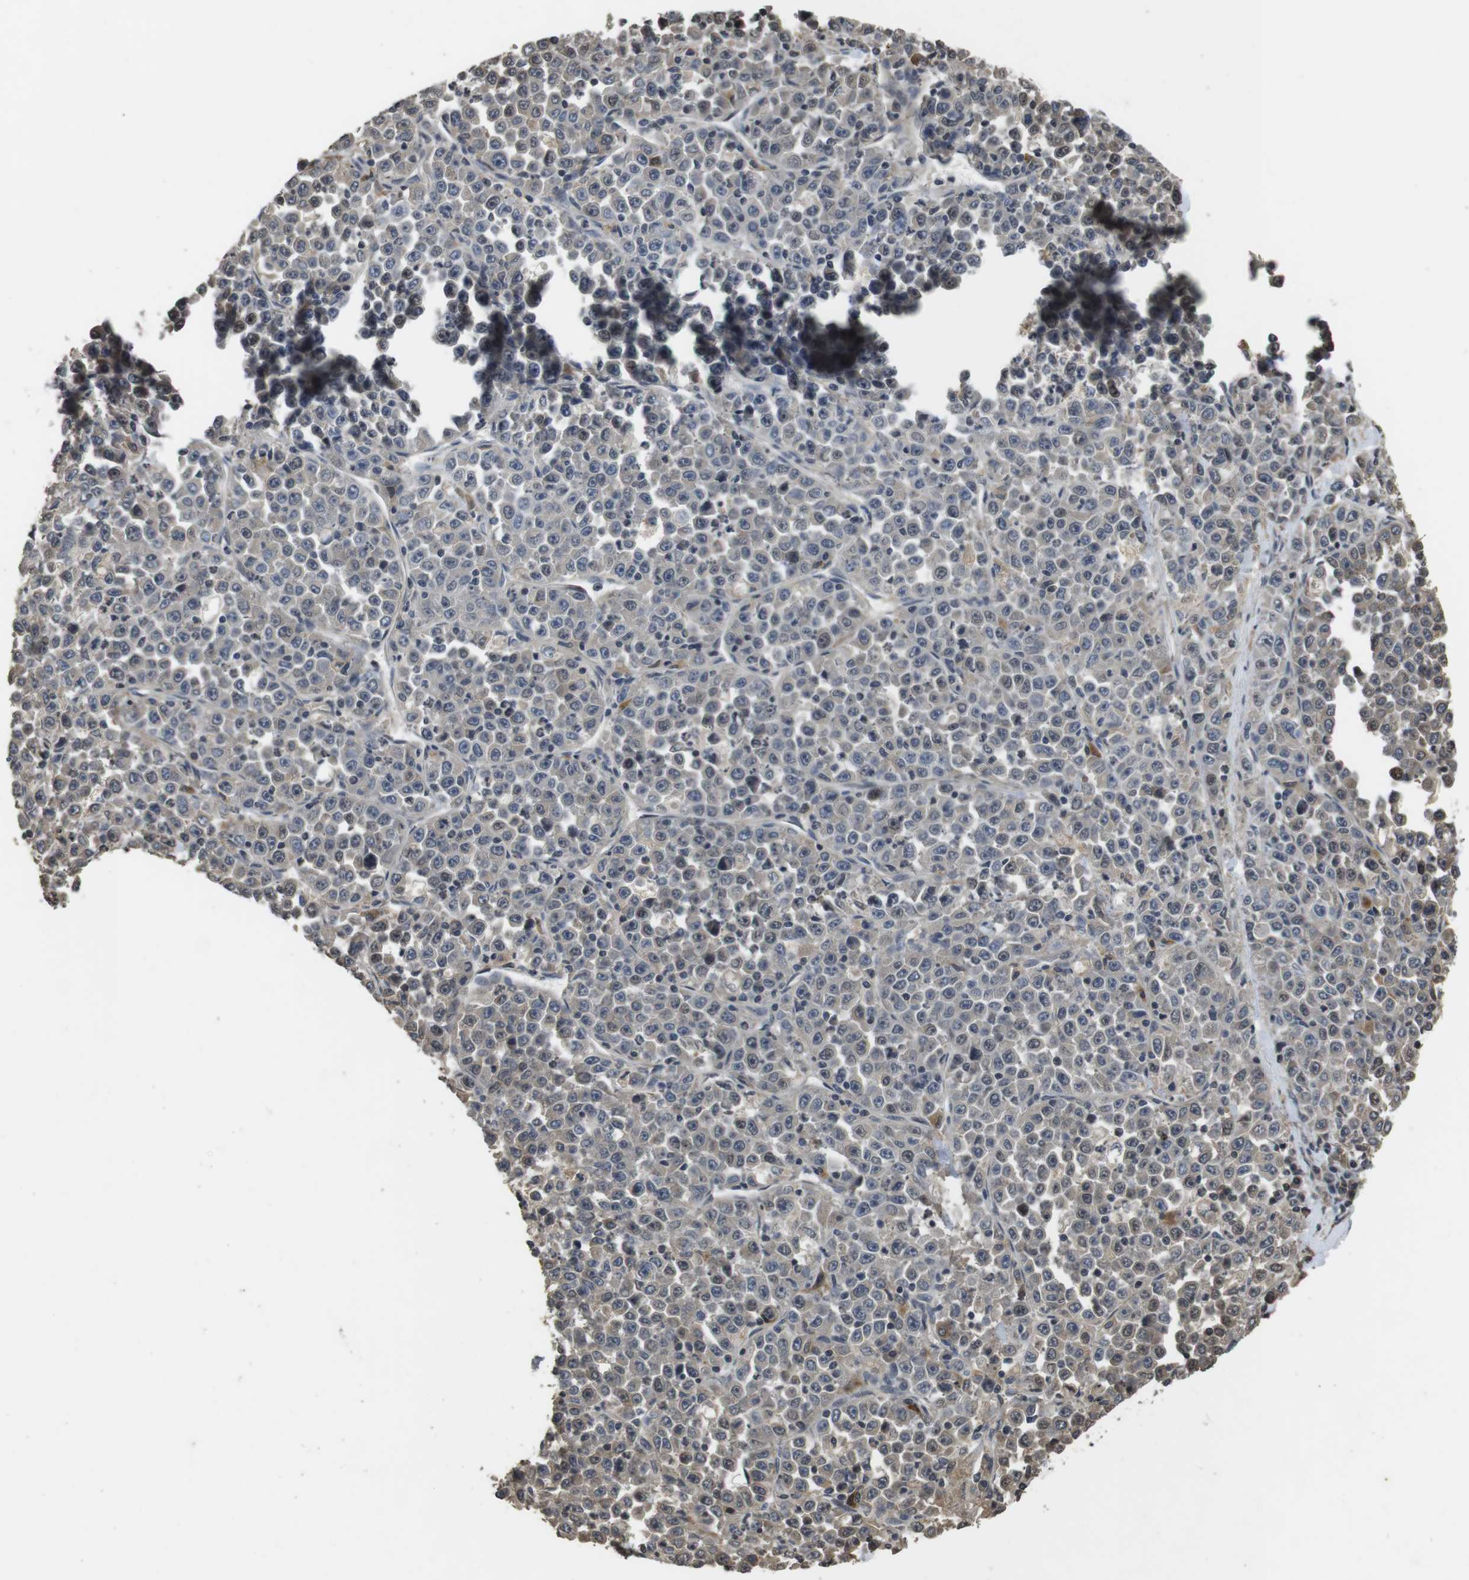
{"staining": {"intensity": "negative", "quantity": "none", "location": "none"}, "tissue": "stomach cancer", "cell_type": "Tumor cells", "image_type": "cancer", "snomed": [{"axis": "morphology", "description": "Normal tissue, NOS"}, {"axis": "morphology", "description": "Adenocarcinoma, NOS"}, {"axis": "topography", "description": "Stomach, upper"}, {"axis": "topography", "description": "Stomach"}], "caption": "High power microscopy image of an IHC photomicrograph of adenocarcinoma (stomach), revealing no significant positivity in tumor cells.", "gene": "FZD10", "patient": {"sex": "male", "age": 59}}